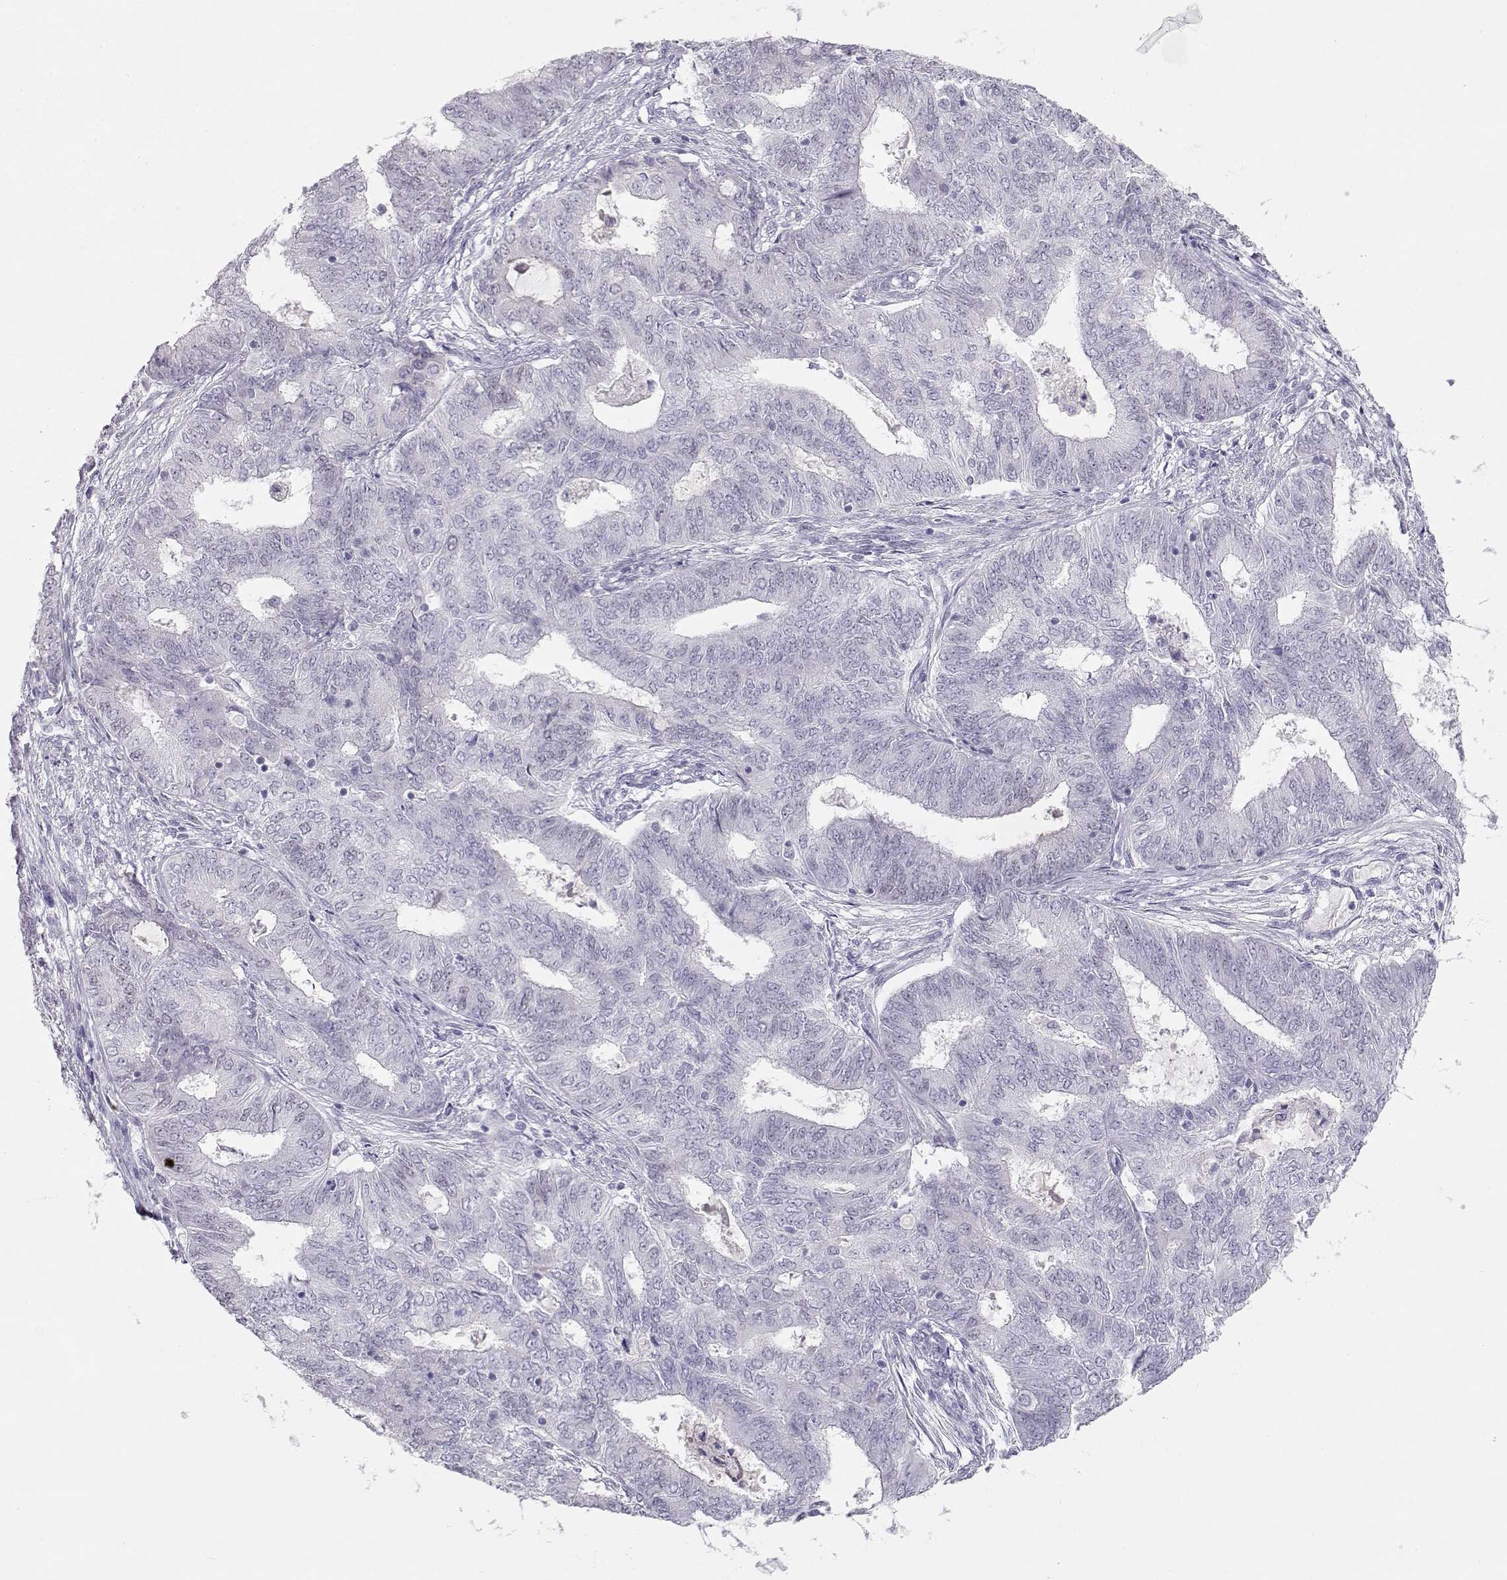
{"staining": {"intensity": "negative", "quantity": "none", "location": "none"}, "tissue": "endometrial cancer", "cell_type": "Tumor cells", "image_type": "cancer", "snomed": [{"axis": "morphology", "description": "Adenocarcinoma, NOS"}, {"axis": "topography", "description": "Endometrium"}], "caption": "Adenocarcinoma (endometrial) was stained to show a protein in brown. There is no significant expression in tumor cells.", "gene": "OPN5", "patient": {"sex": "female", "age": 62}}